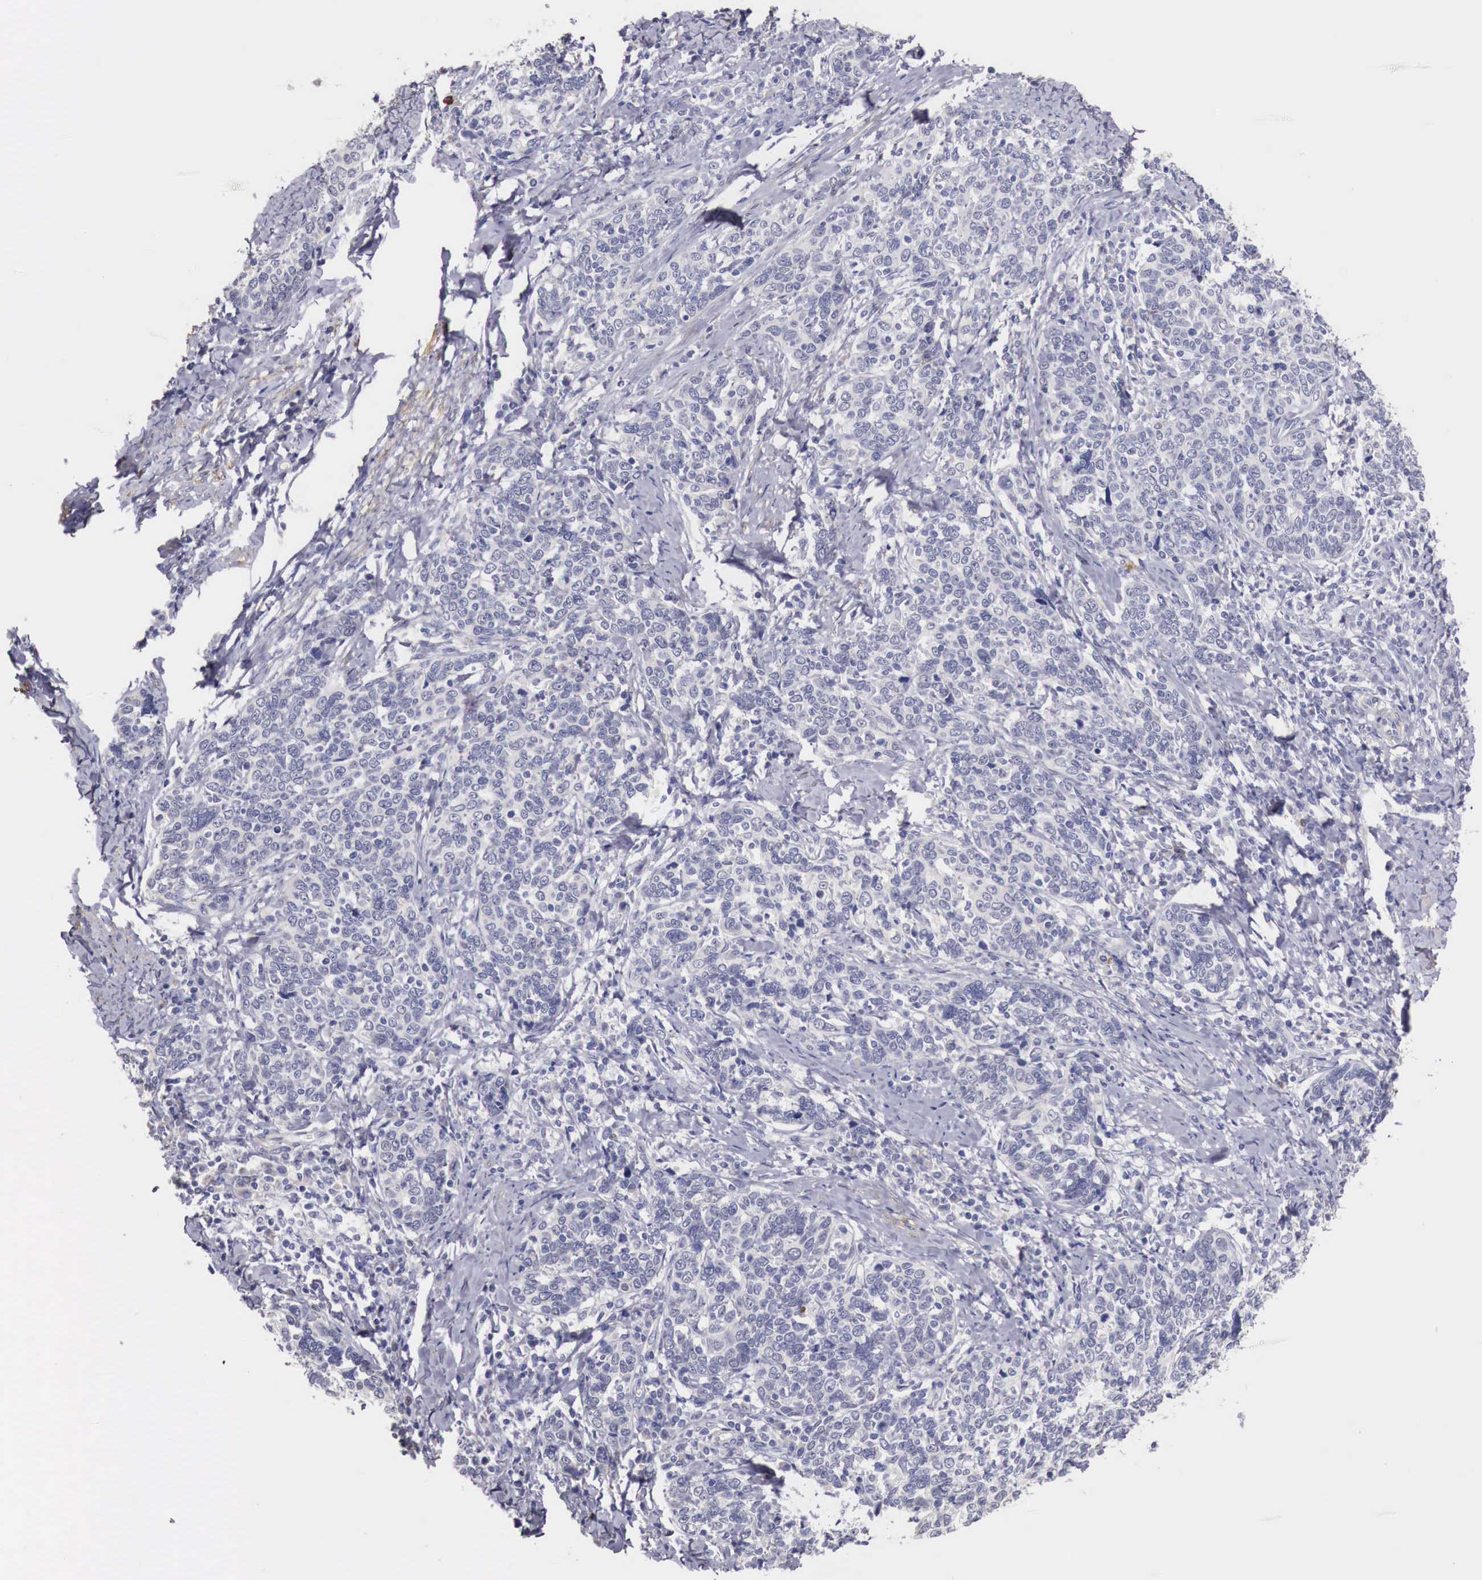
{"staining": {"intensity": "negative", "quantity": "none", "location": "none"}, "tissue": "cervical cancer", "cell_type": "Tumor cells", "image_type": "cancer", "snomed": [{"axis": "morphology", "description": "Squamous cell carcinoma, NOS"}, {"axis": "topography", "description": "Cervix"}], "caption": "The micrograph demonstrates no staining of tumor cells in squamous cell carcinoma (cervical).", "gene": "ENOX2", "patient": {"sex": "female", "age": 41}}